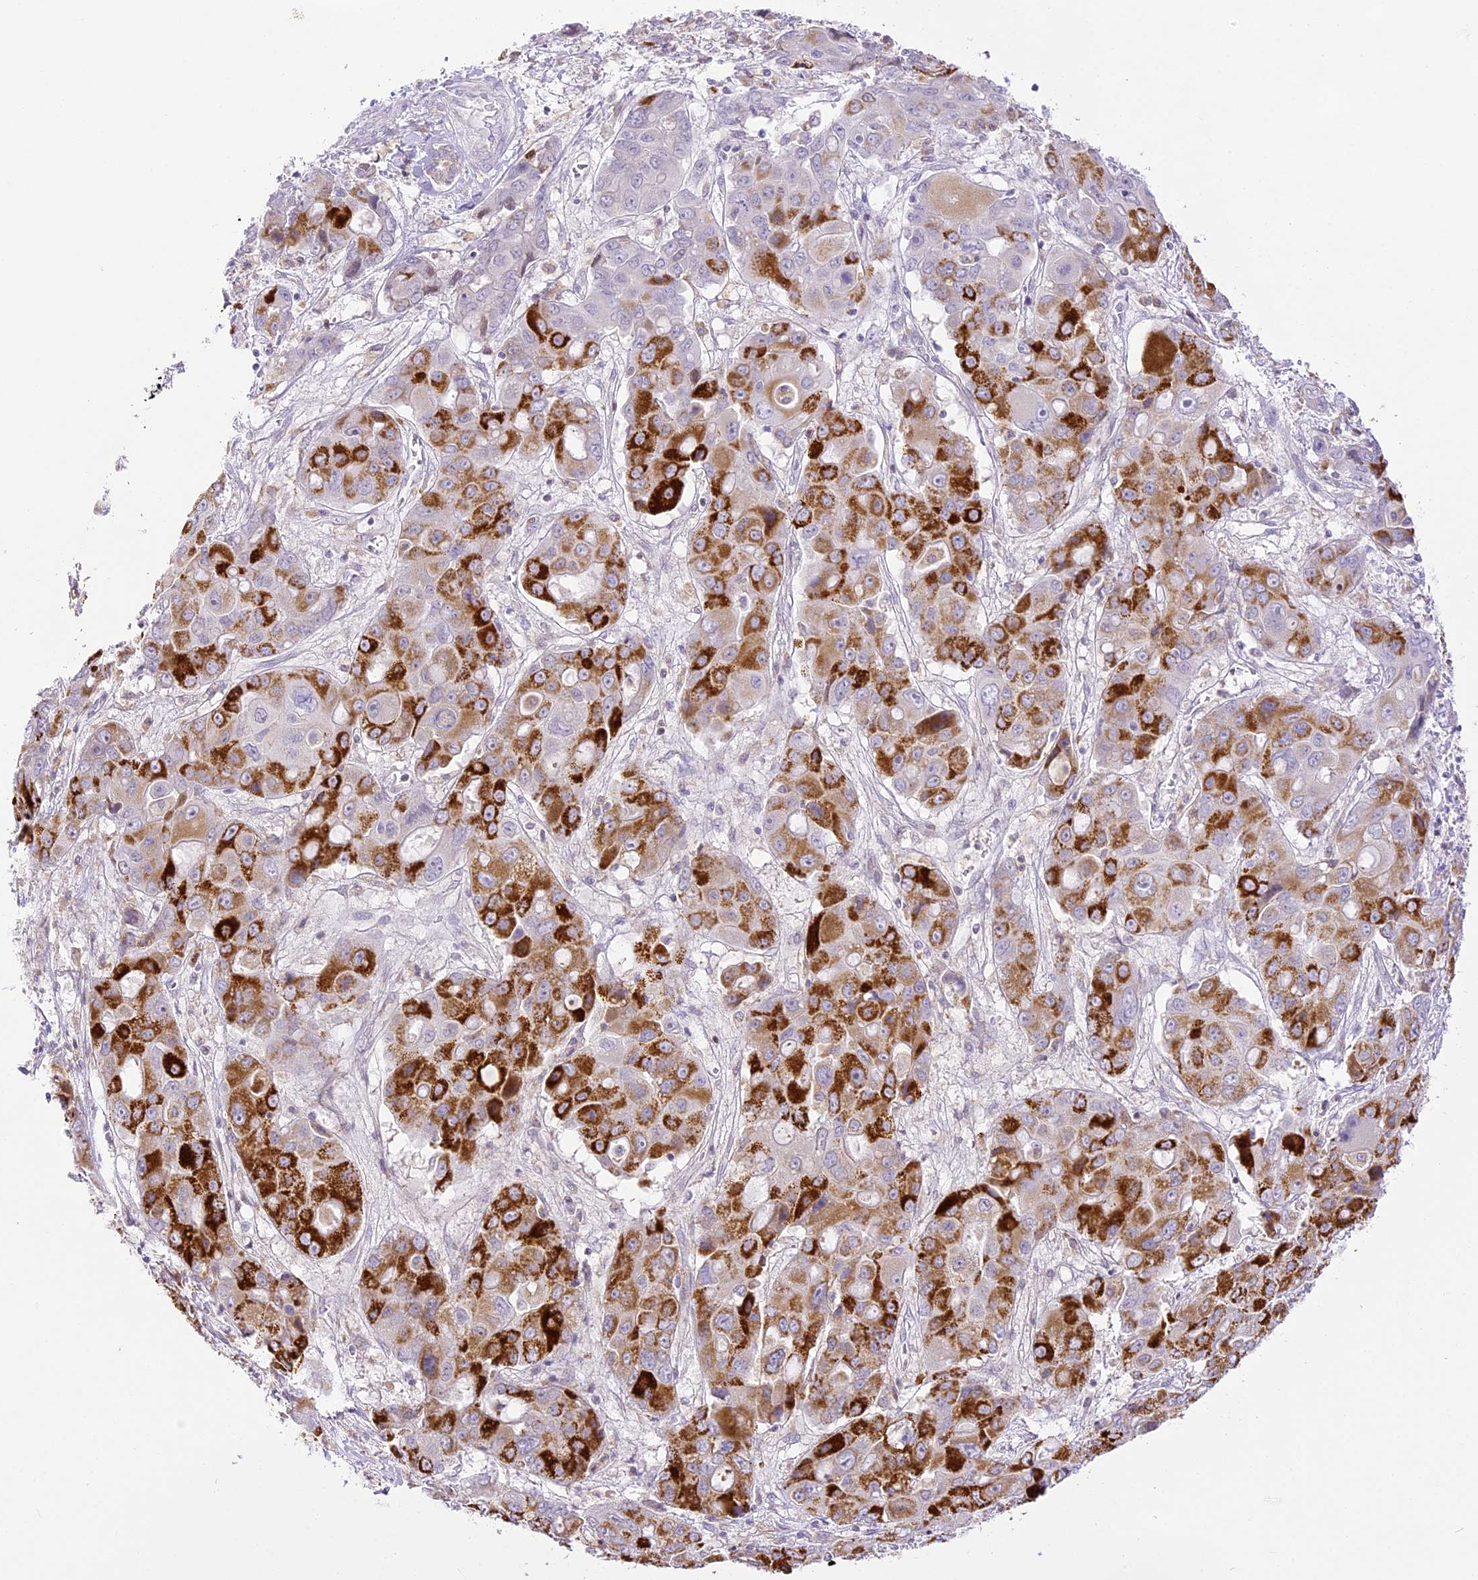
{"staining": {"intensity": "strong", "quantity": "25%-75%", "location": "cytoplasmic/membranous"}, "tissue": "liver cancer", "cell_type": "Tumor cells", "image_type": "cancer", "snomed": [{"axis": "morphology", "description": "Cholangiocarcinoma"}, {"axis": "topography", "description": "Liver"}], "caption": "A high amount of strong cytoplasmic/membranous positivity is seen in about 25%-75% of tumor cells in cholangiocarcinoma (liver) tissue.", "gene": "CCDC30", "patient": {"sex": "male", "age": 67}}